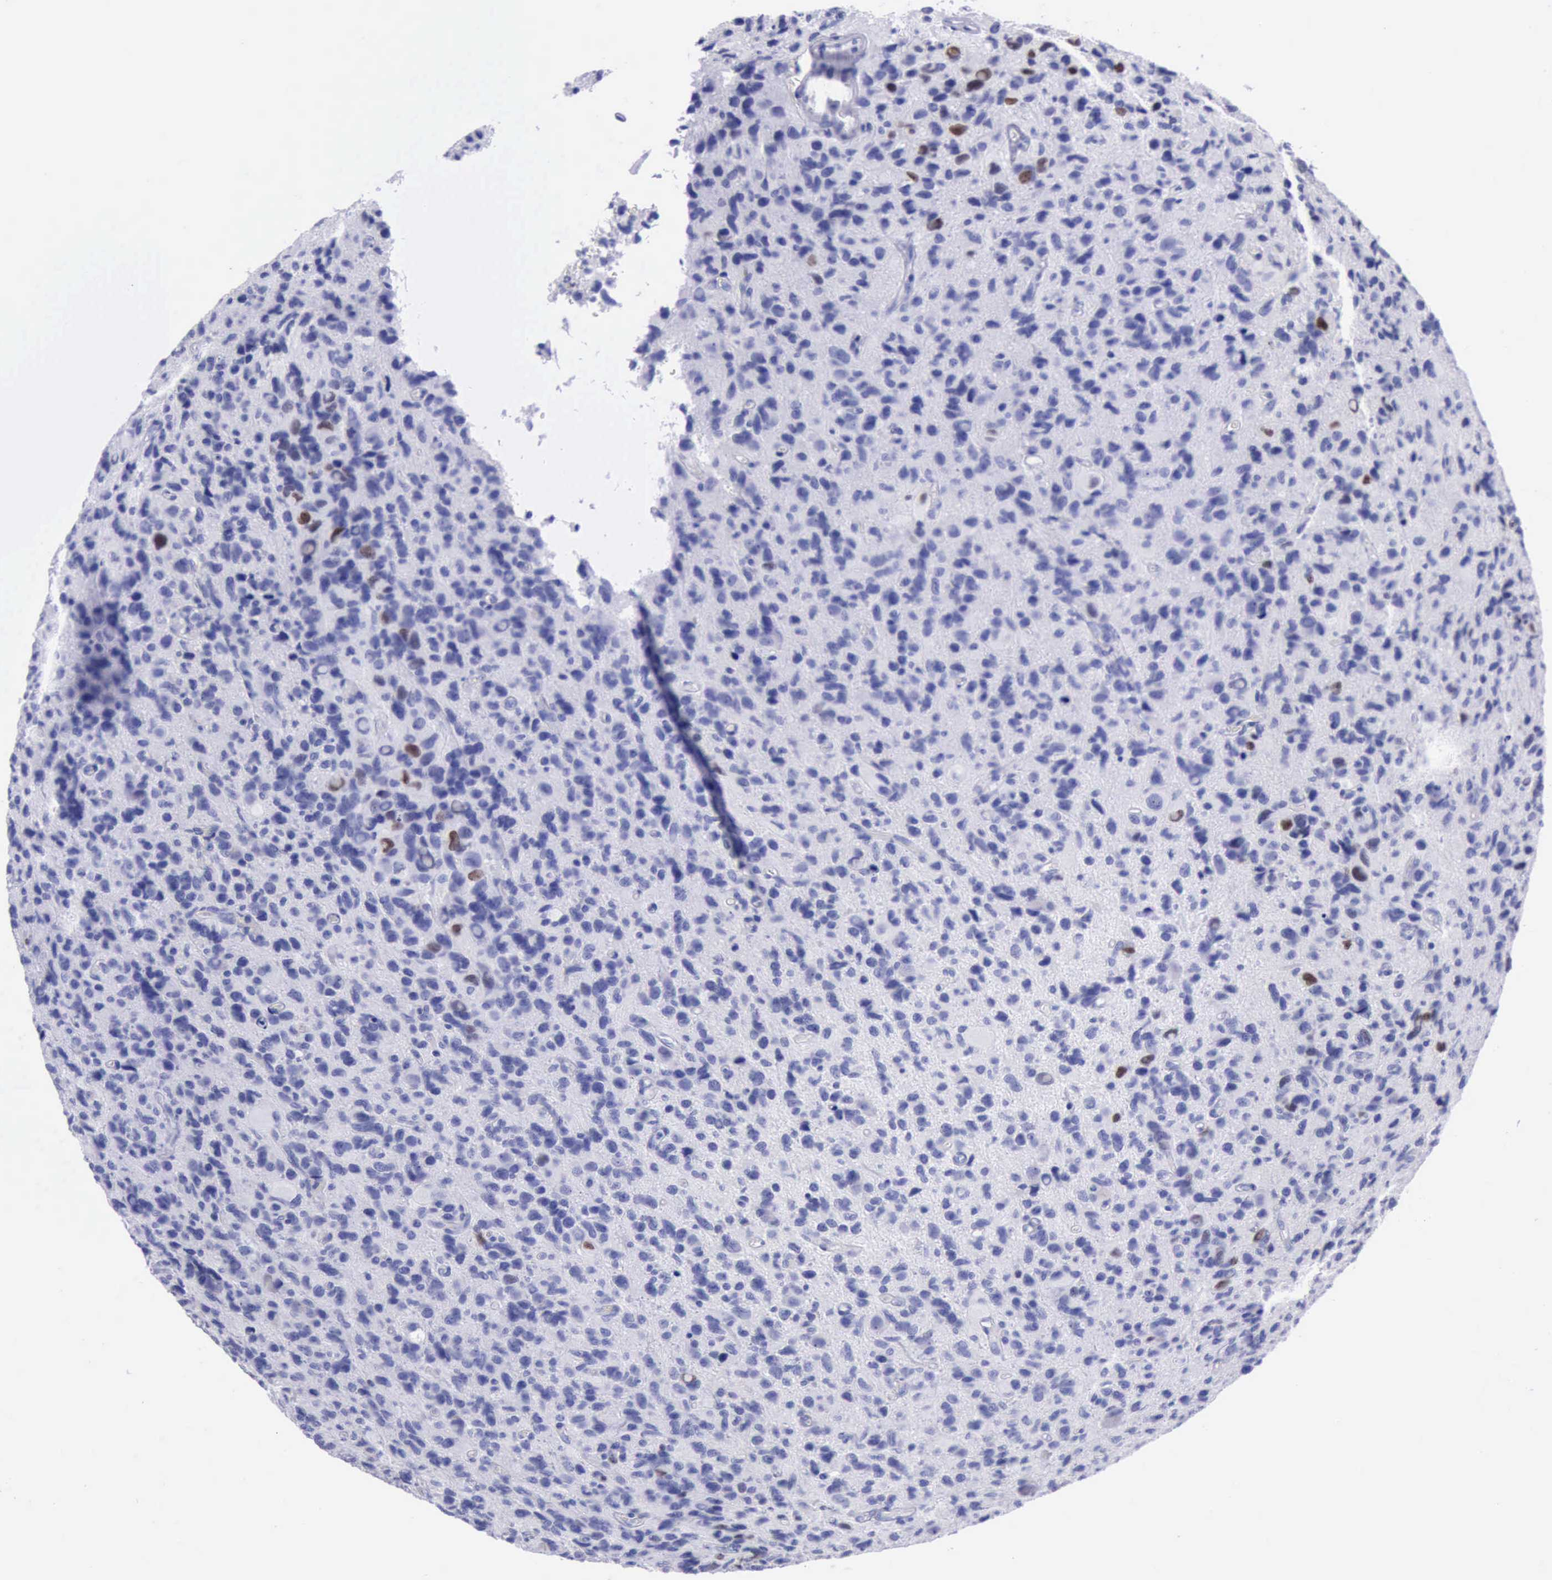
{"staining": {"intensity": "weak", "quantity": "<25%", "location": "nuclear"}, "tissue": "glioma", "cell_type": "Tumor cells", "image_type": "cancer", "snomed": [{"axis": "morphology", "description": "Glioma, malignant, High grade"}, {"axis": "topography", "description": "Brain"}], "caption": "Immunohistochemical staining of glioma reveals no significant positivity in tumor cells.", "gene": "MCM2", "patient": {"sex": "male", "age": 77}}